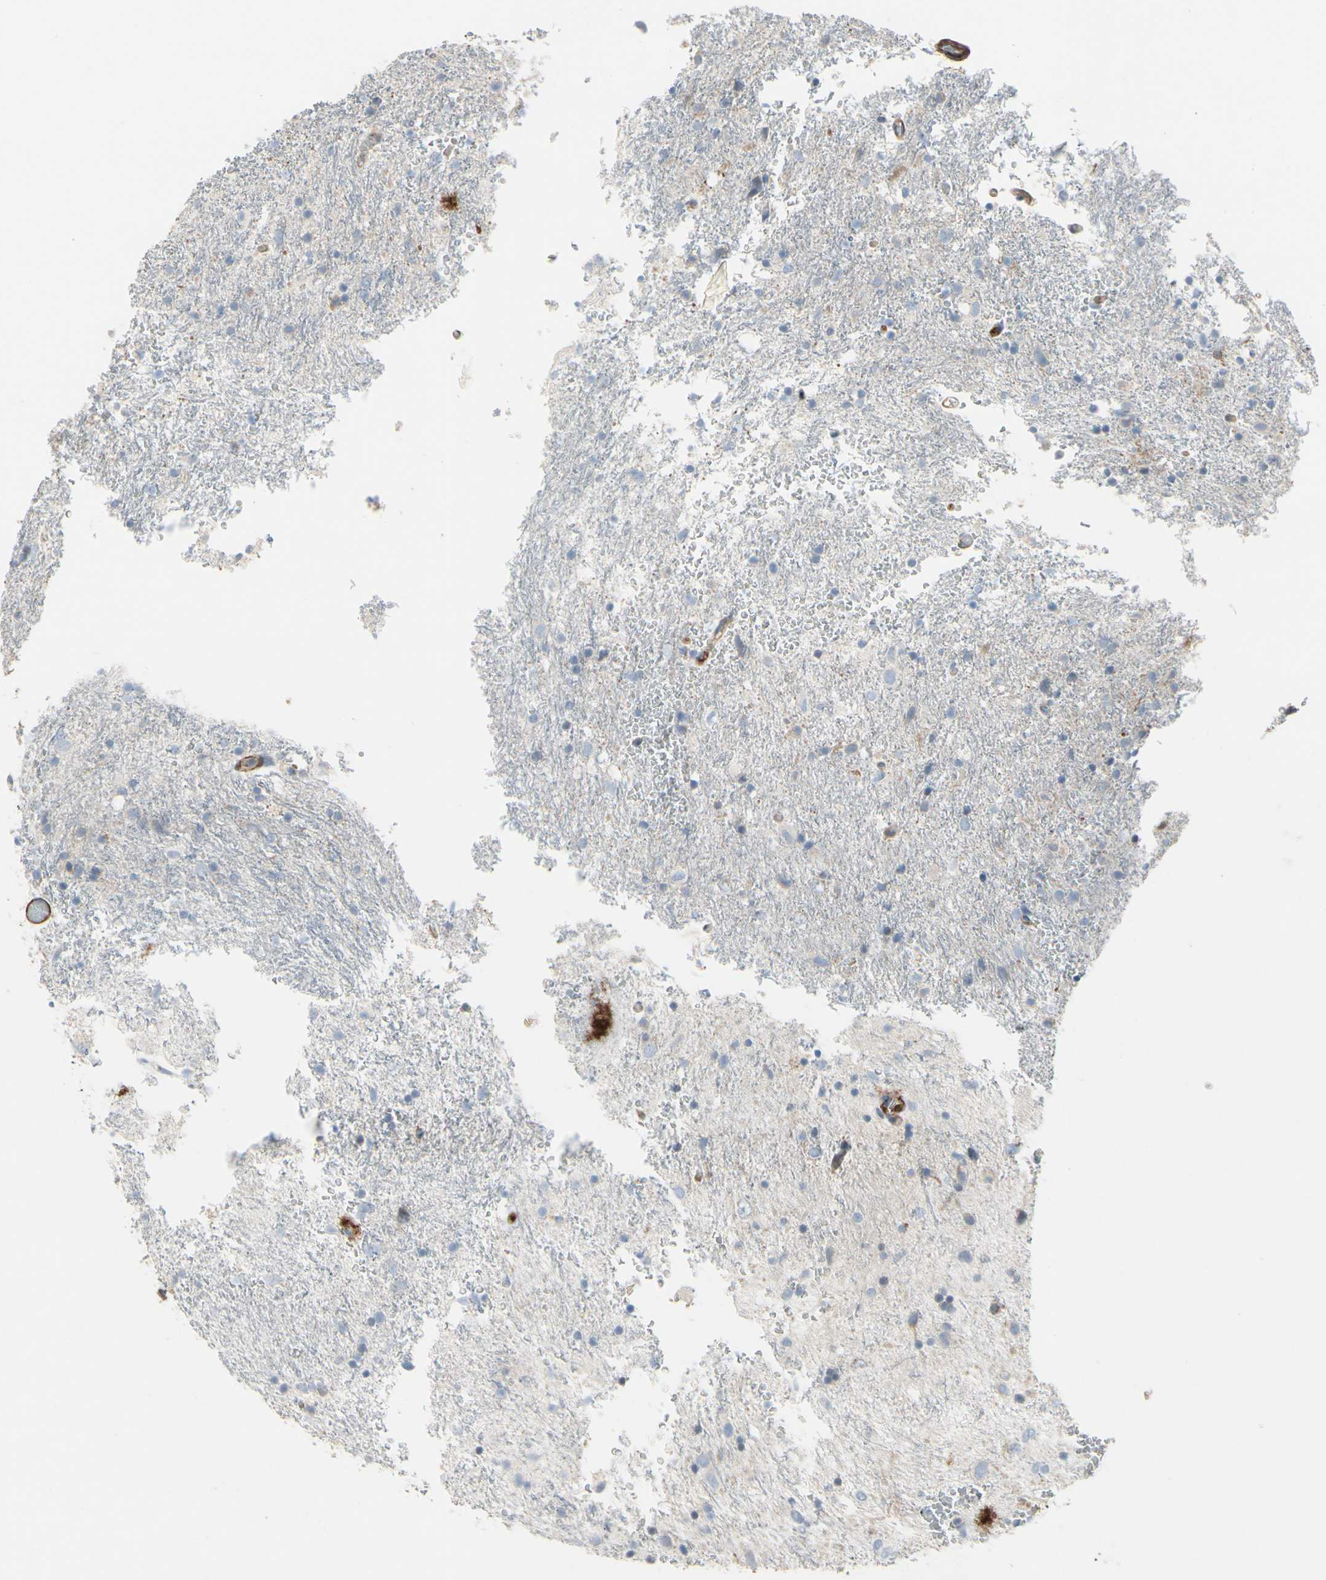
{"staining": {"intensity": "negative", "quantity": "none", "location": "none"}, "tissue": "glioma", "cell_type": "Tumor cells", "image_type": "cancer", "snomed": [{"axis": "morphology", "description": "Glioma, malignant, Low grade"}, {"axis": "topography", "description": "Brain"}], "caption": "Immunohistochemistry (IHC) of human glioma displays no expression in tumor cells. (DAB (3,3'-diaminobenzidine) IHC visualized using brightfield microscopy, high magnification).", "gene": "TPM1", "patient": {"sex": "male", "age": 77}}